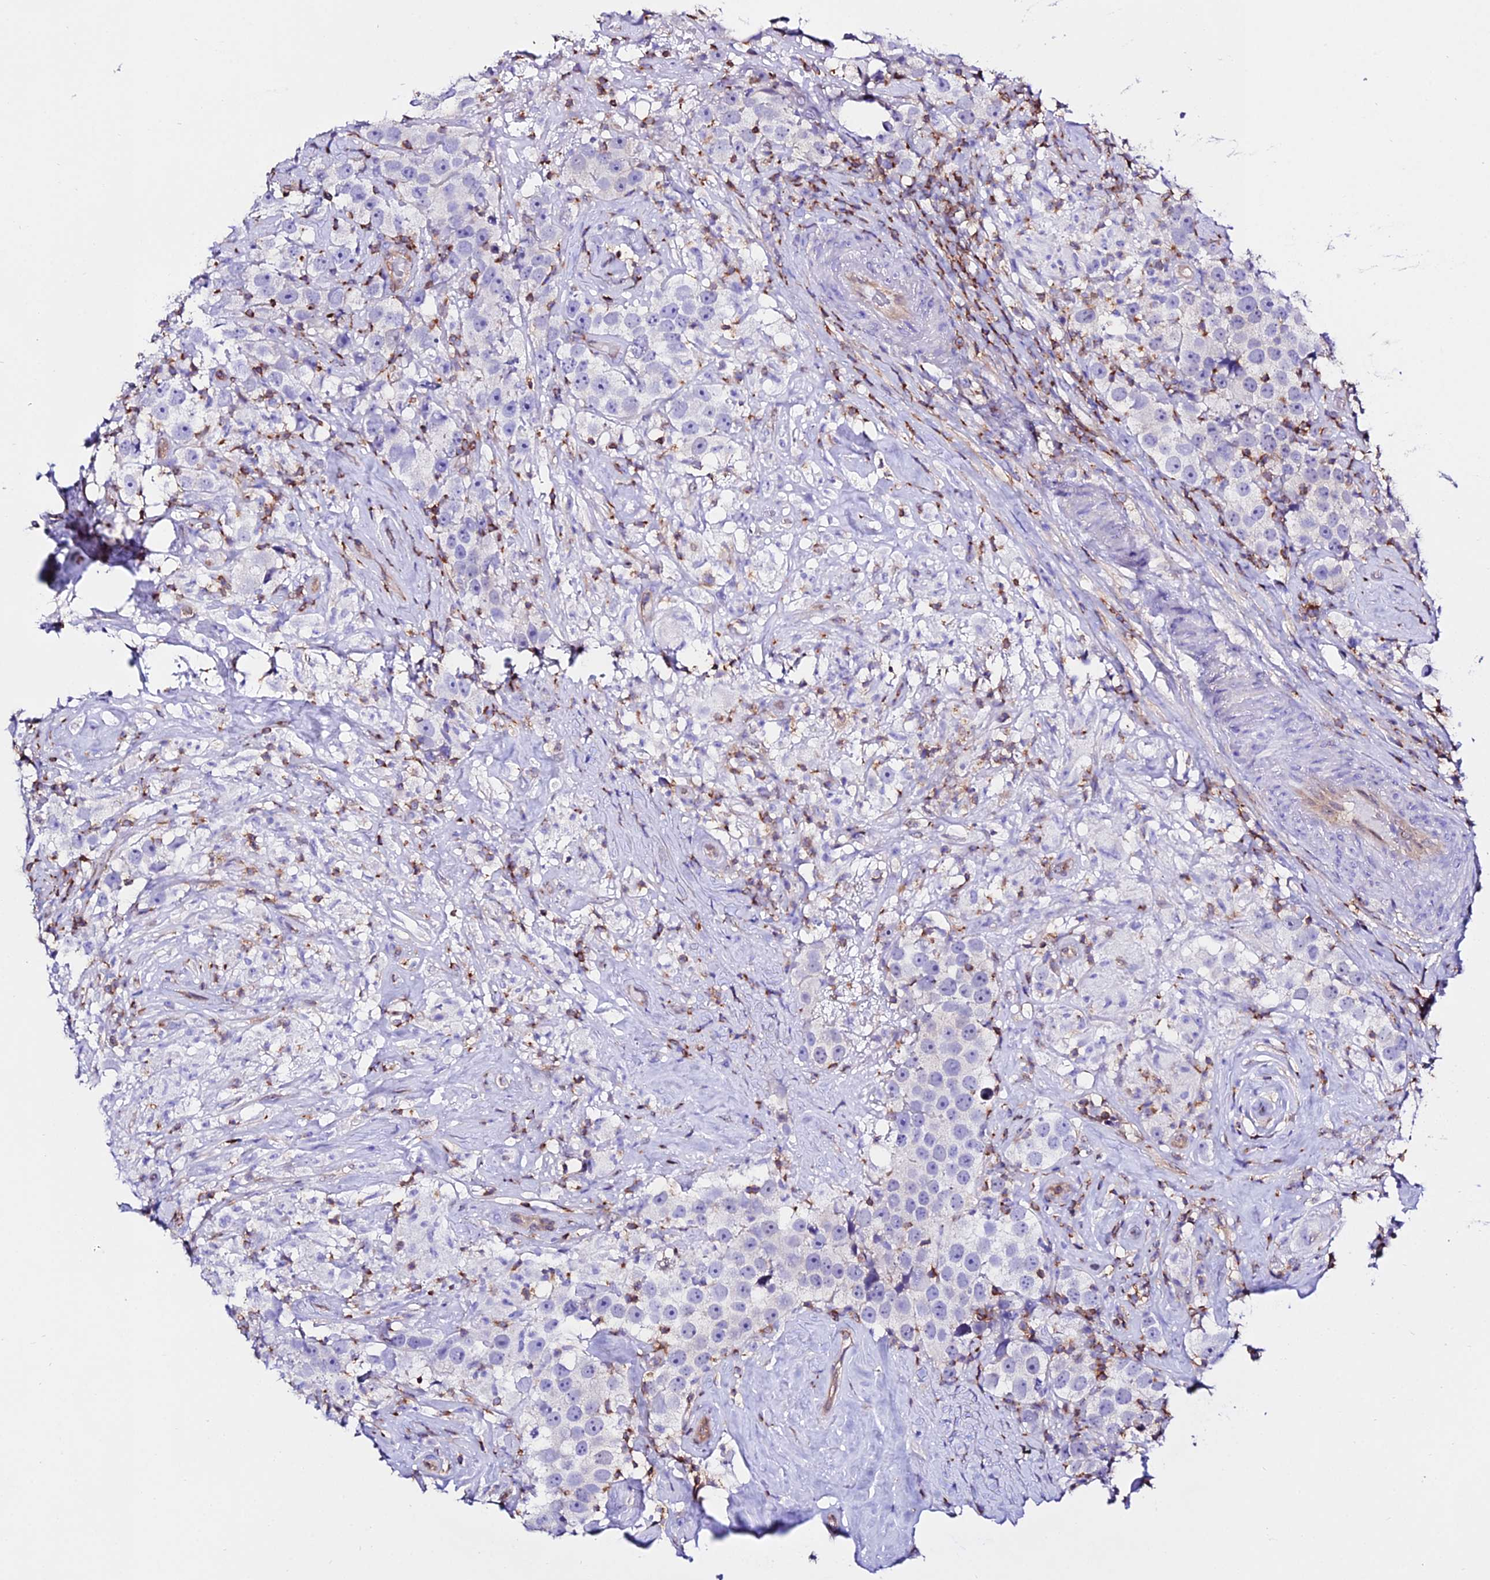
{"staining": {"intensity": "negative", "quantity": "none", "location": "none"}, "tissue": "testis cancer", "cell_type": "Tumor cells", "image_type": "cancer", "snomed": [{"axis": "morphology", "description": "Seminoma, NOS"}, {"axis": "topography", "description": "Testis"}], "caption": "Immunohistochemistry image of human testis cancer stained for a protein (brown), which demonstrates no expression in tumor cells. Brightfield microscopy of immunohistochemistry stained with DAB (brown) and hematoxylin (blue), captured at high magnification.", "gene": "S100A16", "patient": {"sex": "male", "age": 49}}